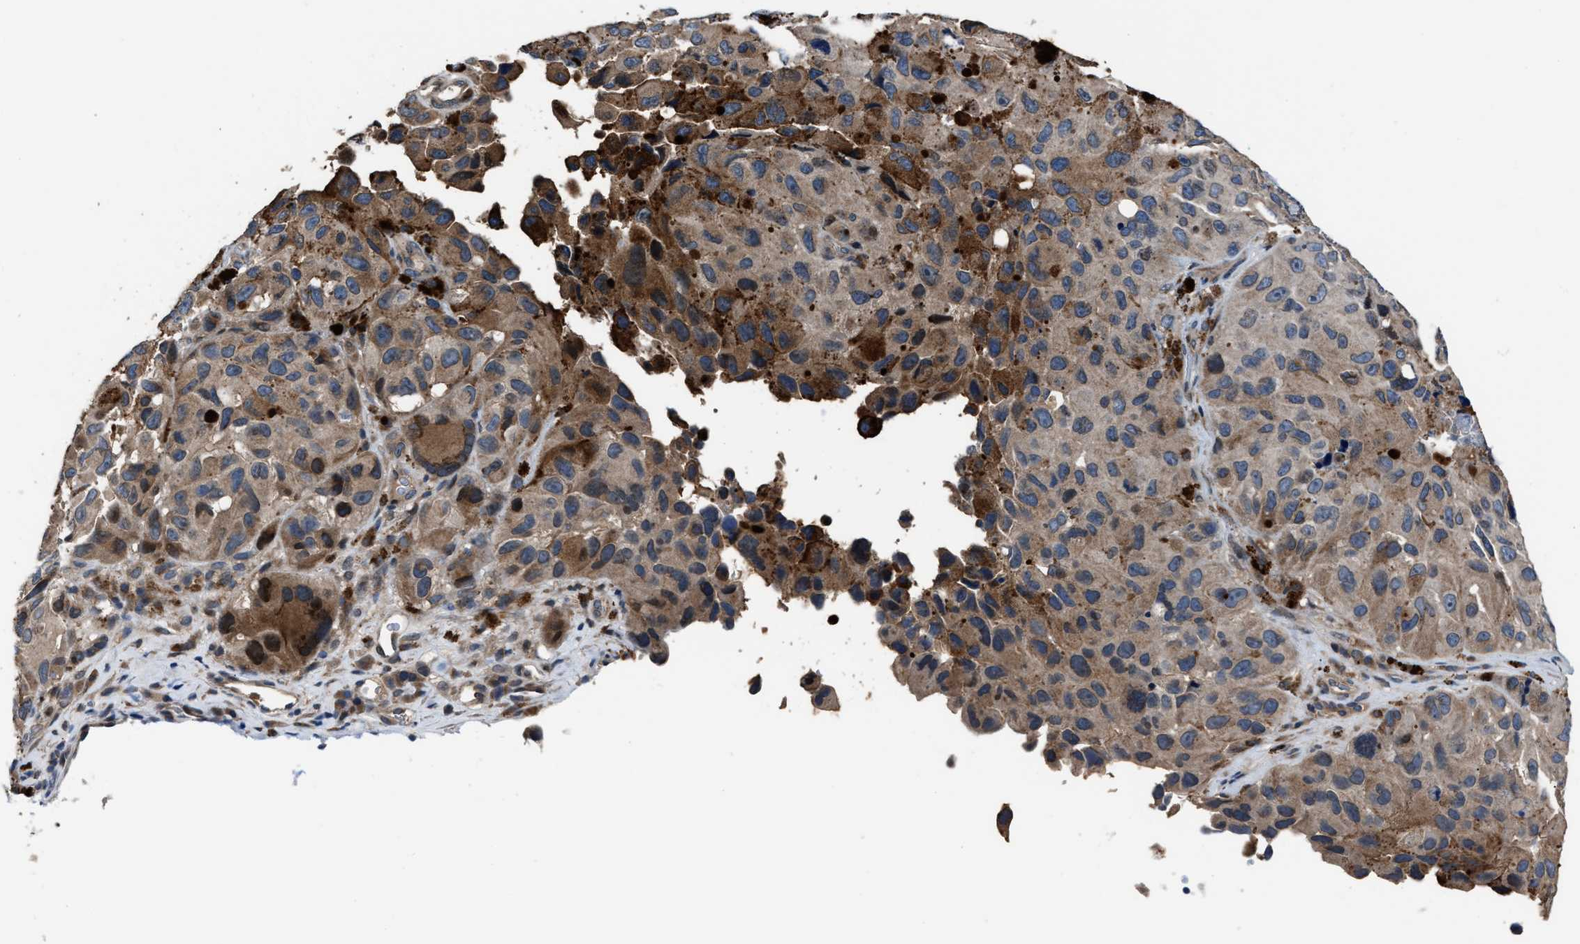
{"staining": {"intensity": "weak", "quantity": "25%-75%", "location": "cytoplasmic/membranous"}, "tissue": "melanoma", "cell_type": "Tumor cells", "image_type": "cancer", "snomed": [{"axis": "morphology", "description": "Malignant melanoma, NOS"}, {"axis": "topography", "description": "Skin"}], "caption": "Human melanoma stained with a brown dye exhibits weak cytoplasmic/membranous positive positivity in about 25%-75% of tumor cells.", "gene": "TNRC18", "patient": {"sex": "female", "age": 73}}